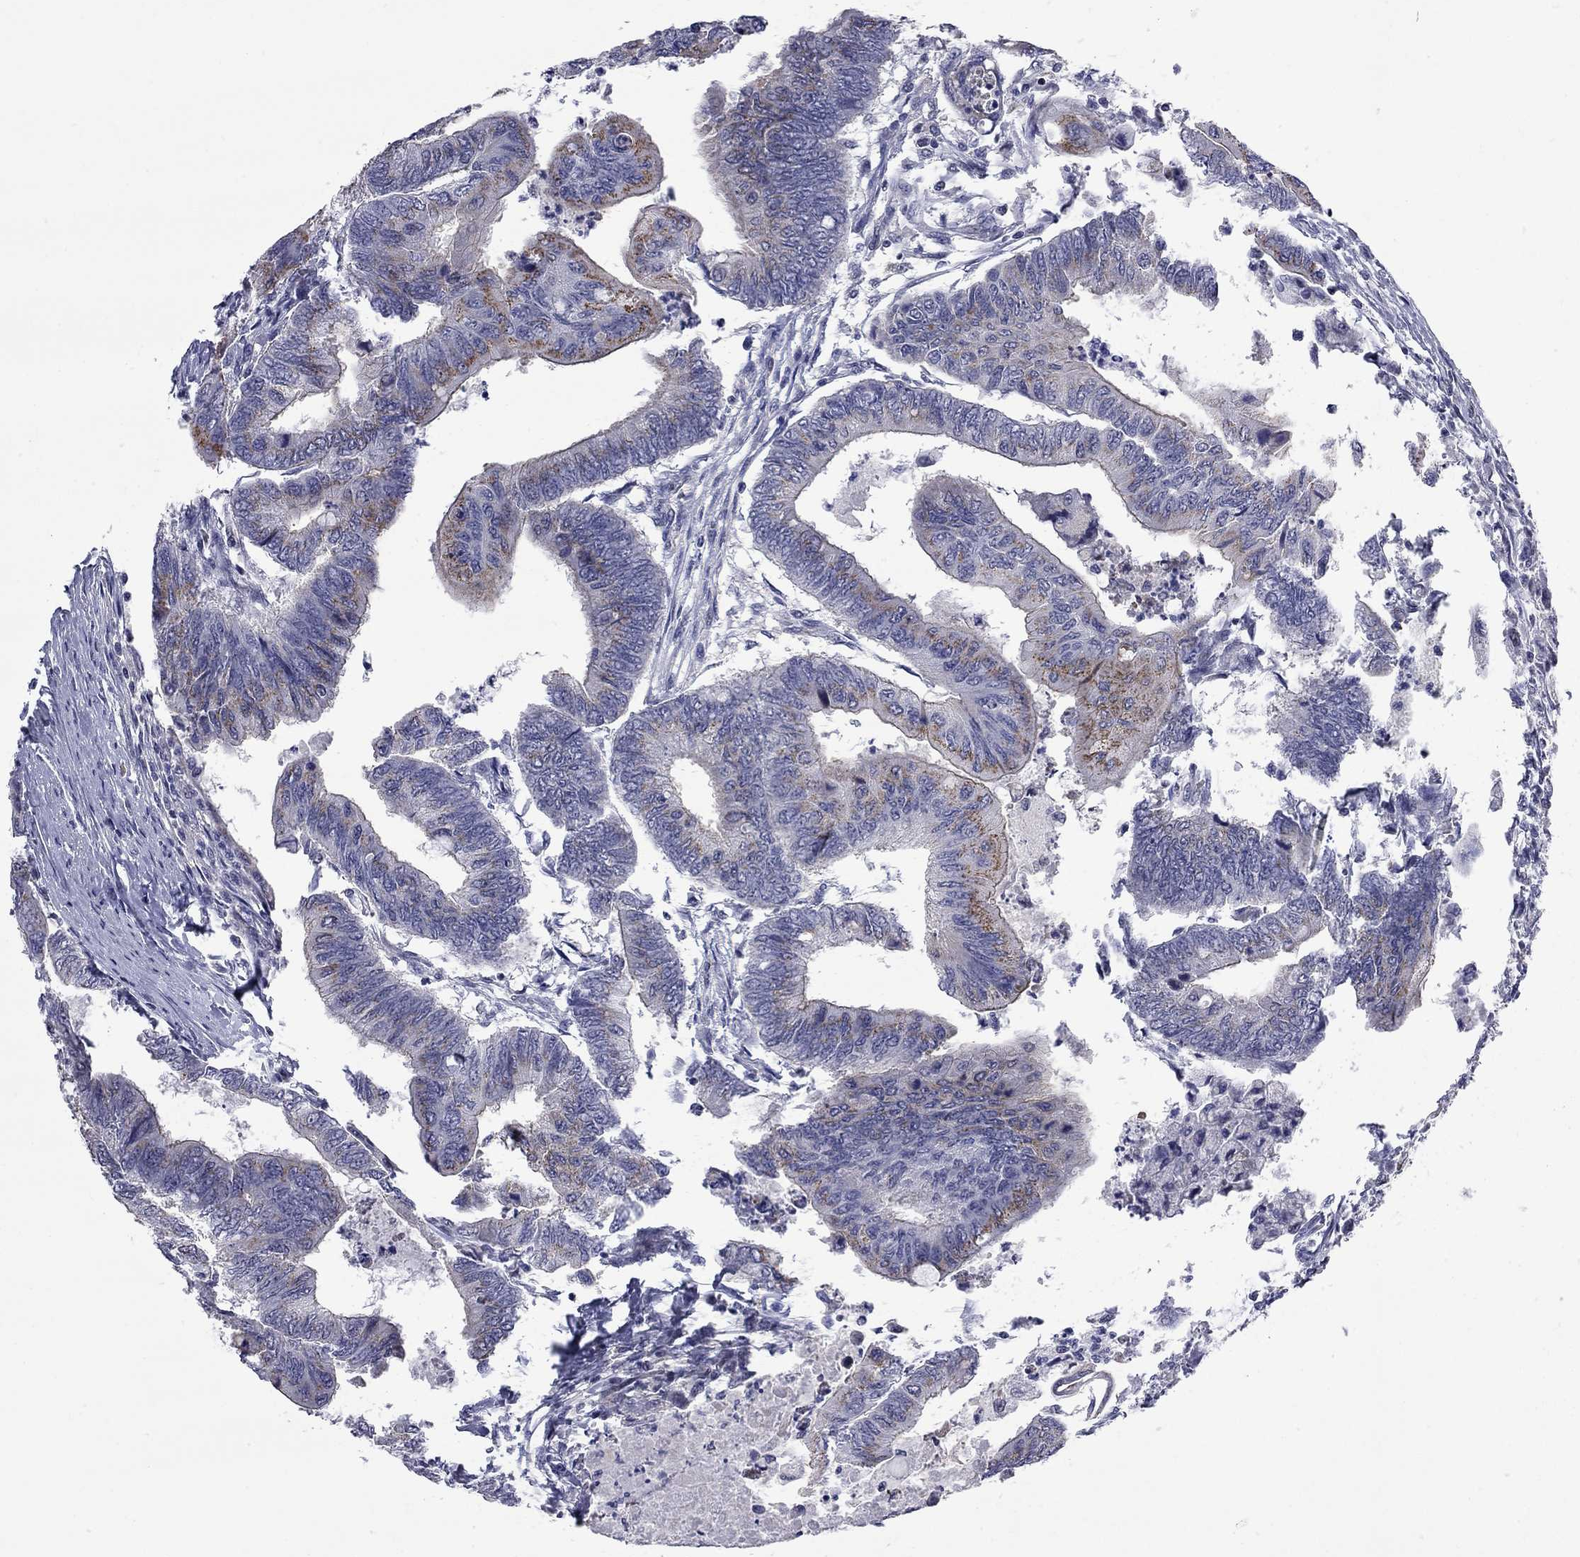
{"staining": {"intensity": "moderate", "quantity": "<25%", "location": "cytoplasmic/membranous"}, "tissue": "colorectal cancer", "cell_type": "Tumor cells", "image_type": "cancer", "snomed": [{"axis": "morphology", "description": "Normal tissue, NOS"}, {"axis": "morphology", "description": "Adenocarcinoma, NOS"}, {"axis": "topography", "description": "Rectum"}, {"axis": "topography", "description": "Peripheral nerve tissue"}], "caption": "Tumor cells reveal low levels of moderate cytoplasmic/membranous positivity in approximately <25% of cells in human colorectal adenocarcinoma.", "gene": "HTR4", "patient": {"sex": "male", "age": 92}}